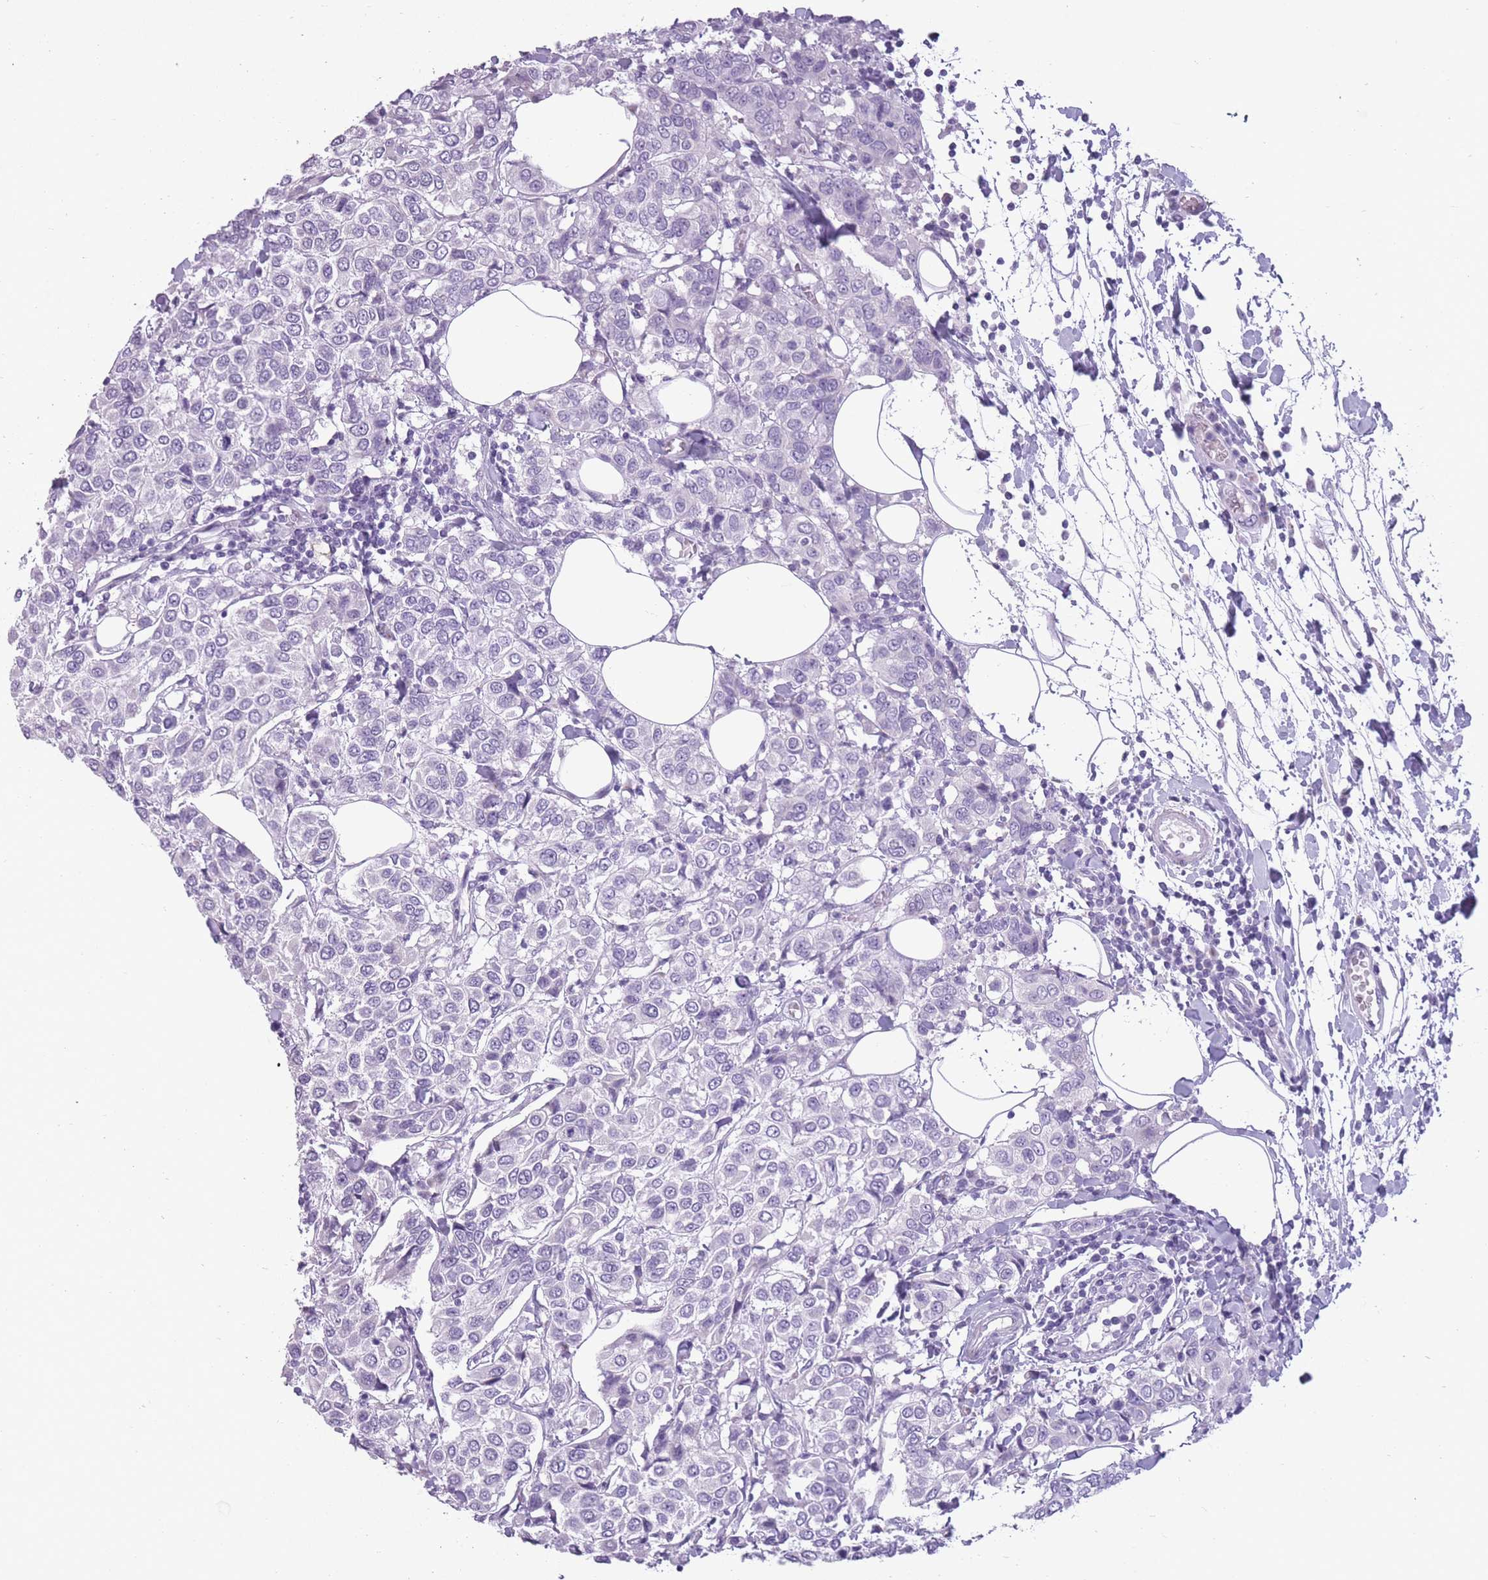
{"staining": {"intensity": "negative", "quantity": "none", "location": "none"}, "tissue": "breast cancer", "cell_type": "Tumor cells", "image_type": "cancer", "snomed": [{"axis": "morphology", "description": "Duct carcinoma"}, {"axis": "topography", "description": "Breast"}], "caption": "There is no significant positivity in tumor cells of breast intraductal carcinoma.", "gene": "GOLGA6D", "patient": {"sex": "female", "age": 55}}